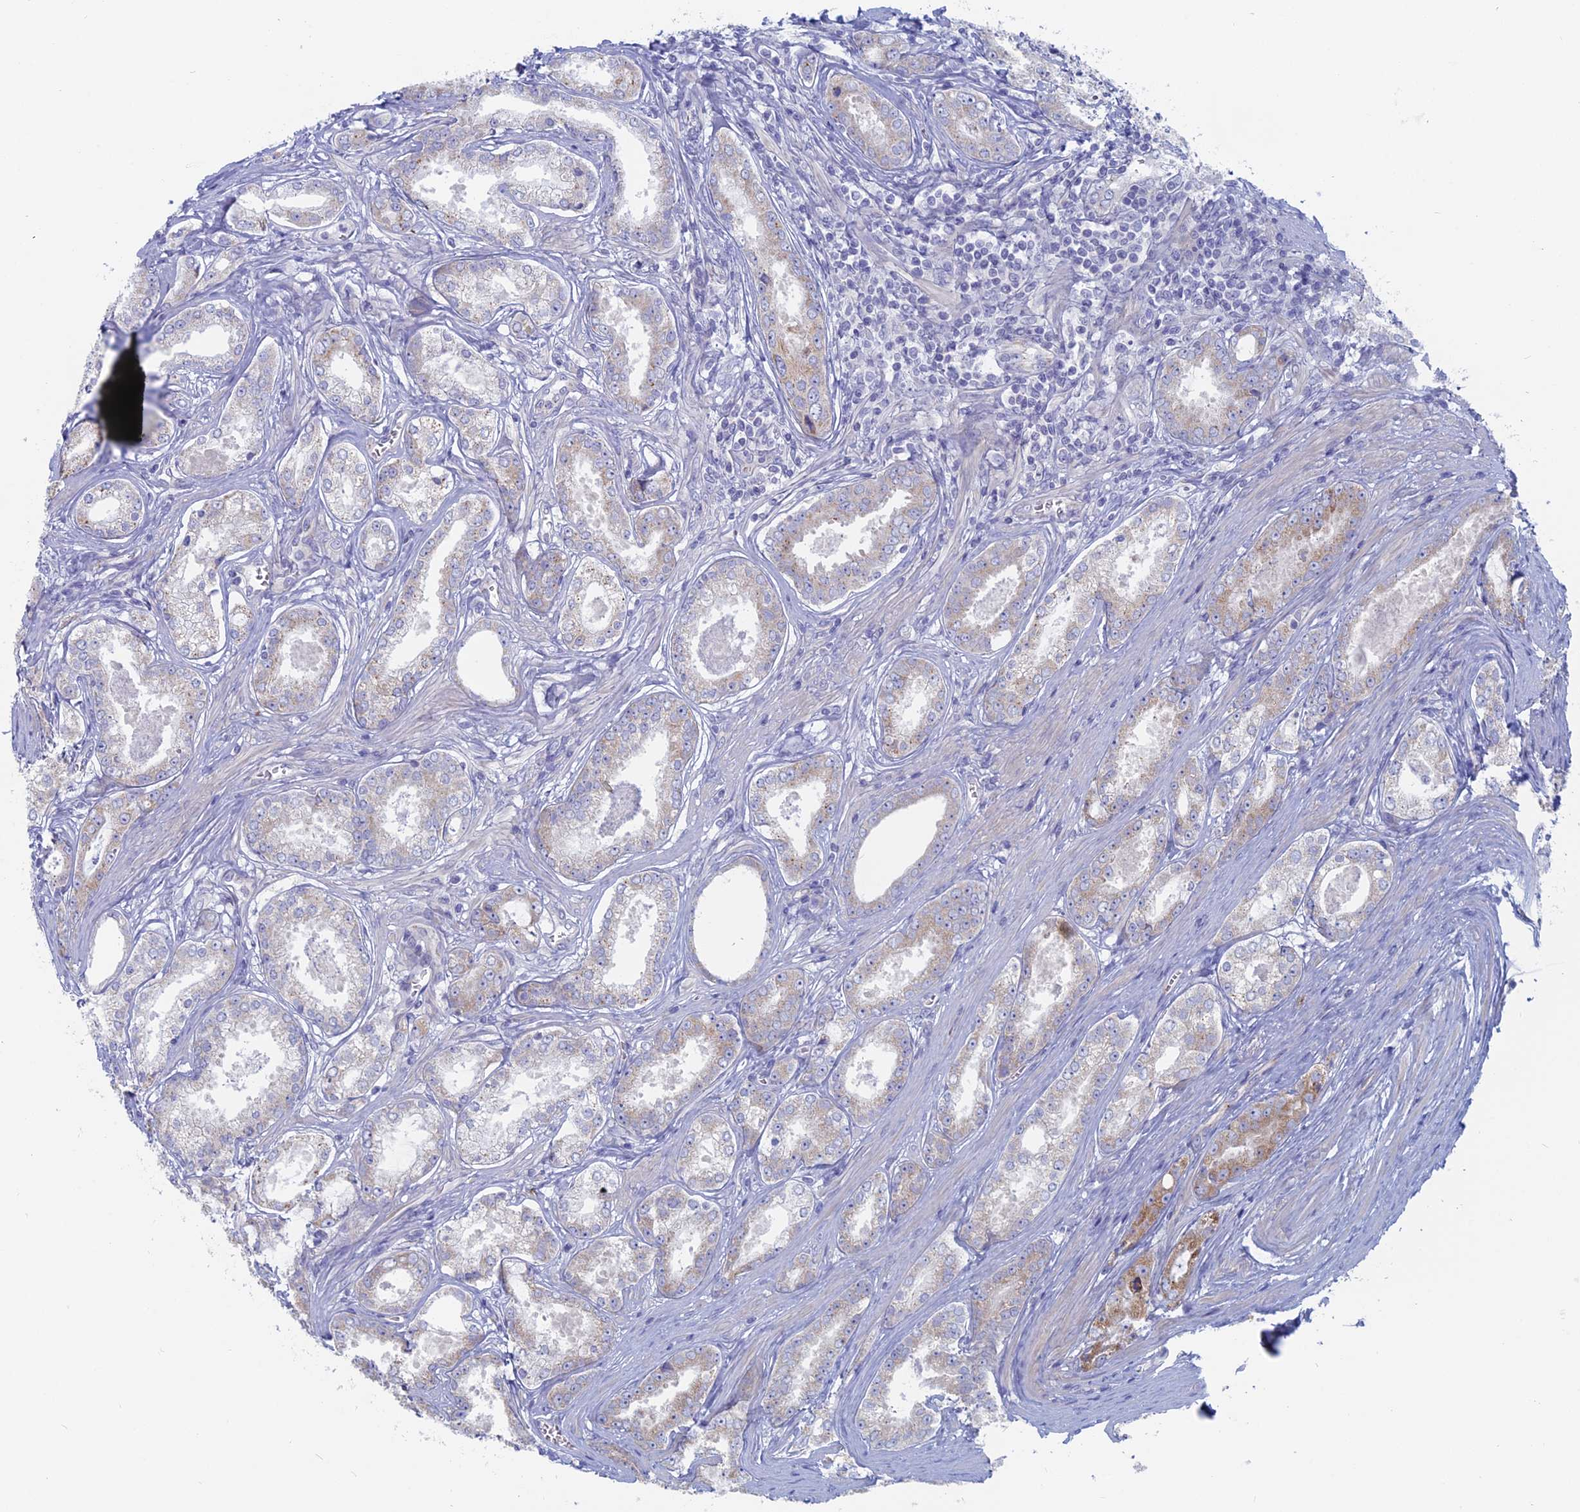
{"staining": {"intensity": "negative", "quantity": "none", "location": "none"}, "tissue": "prostate cancer", "cell_type": "Tumor cells", "image_type": "cancer", "snomed": [{"axis": "morphology", "description": "Adenocarcinoma, Low grade"}, {"axis": "topography", "description": "Prostate"}], "caption": "Tumor cells show no significant staining in prostate cancer. (DAB immunohistochemistry with hematoxylin counter stain).", "gene": "TBC1D30", "patient": {"sex": "male", "age": 68}}